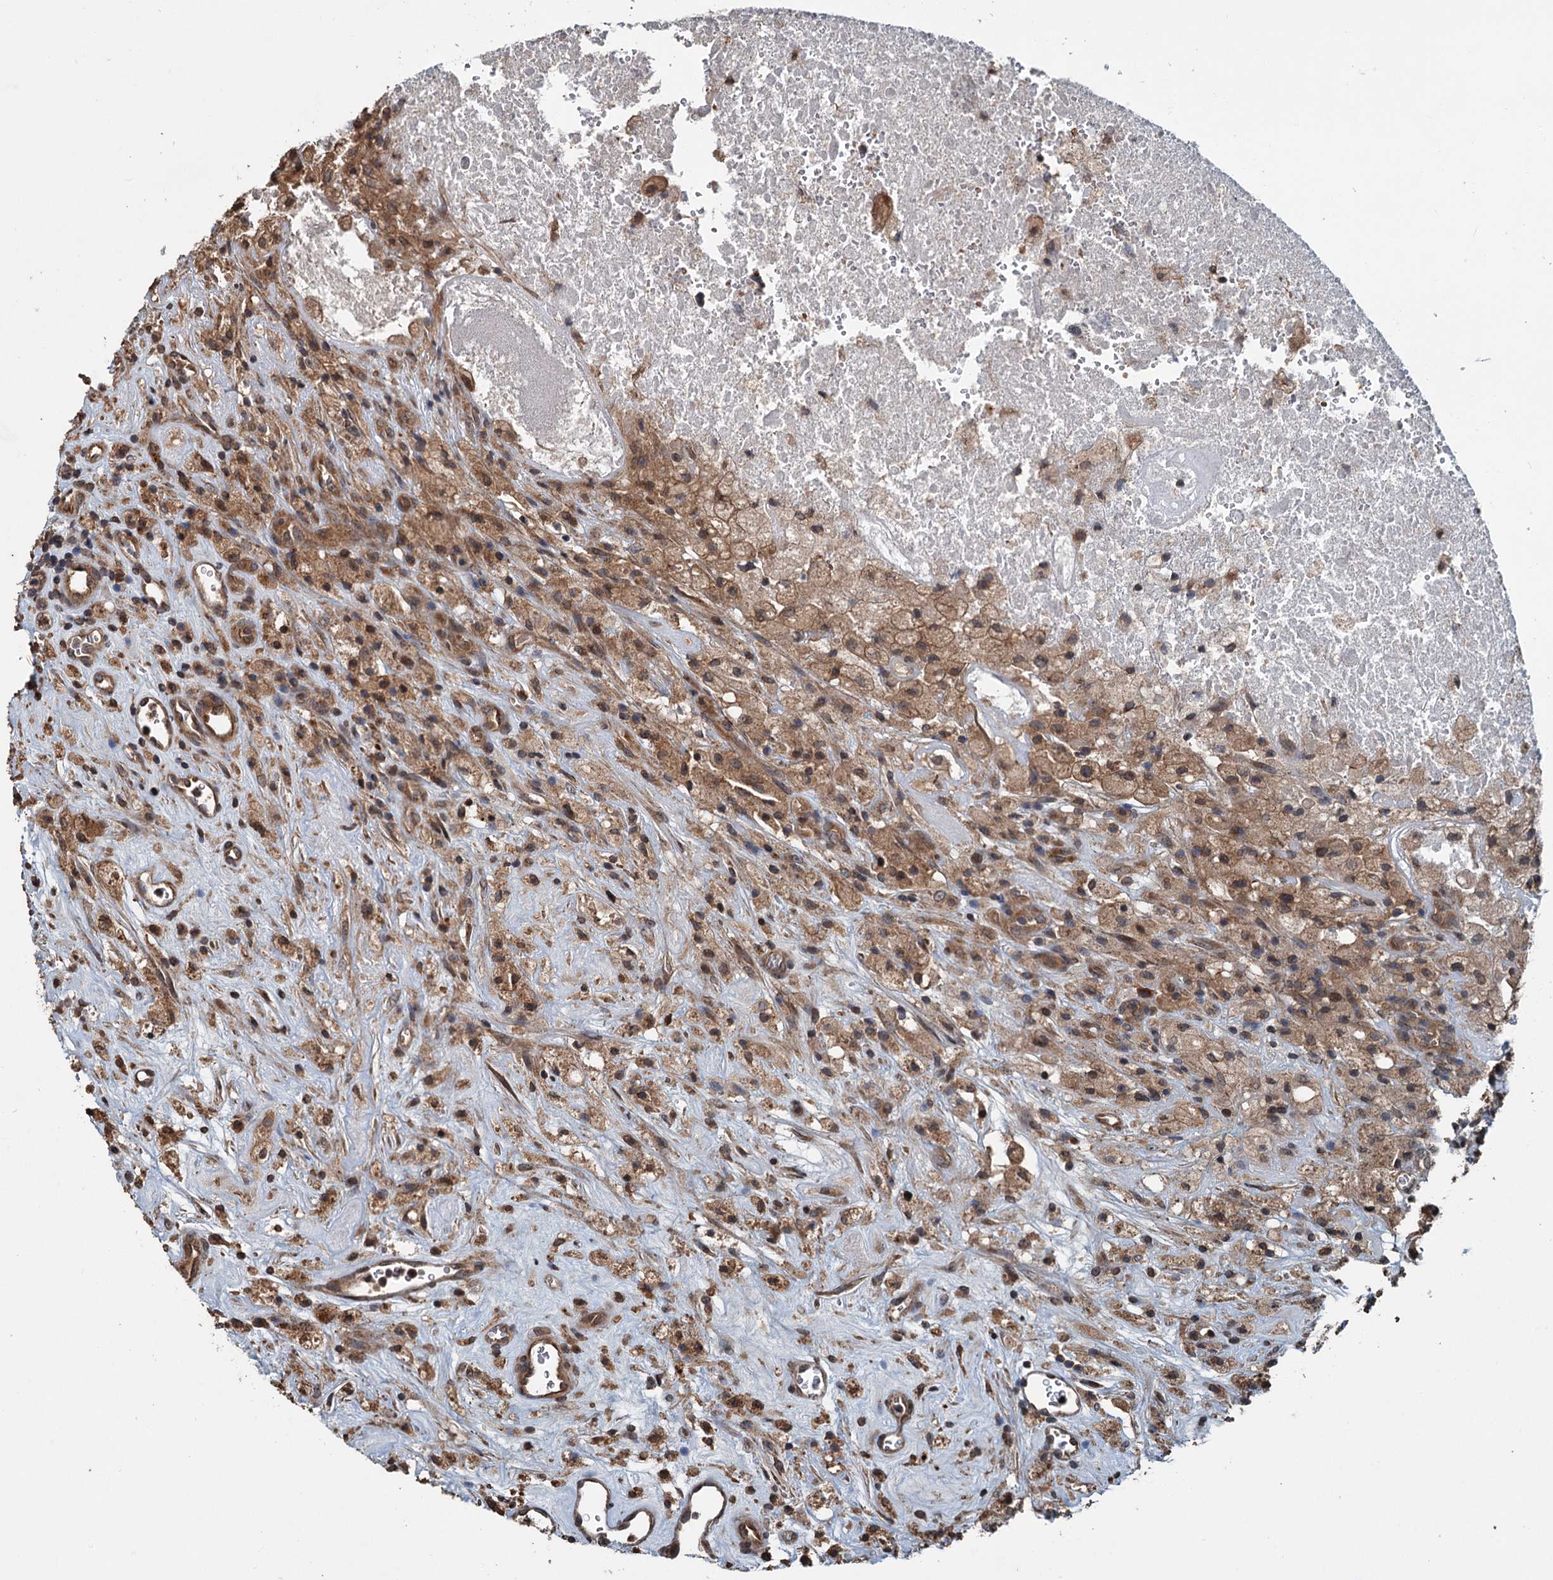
{"staining": {"intensity": "moderate", "quantity": ">75%", "location": "cytoplasmic/membranous"}, "tissue": "glioma", "cell_type": "Tumor cells", "image_type": "cancer", "snomed": [{"axis": "morphology", "description": "Glioma, malignant, High grade"}, {"axis": "topography", "description": "Brain"}], "caption": "Immunohistochemical staining of human malignant glioma (high-grade) shows medium levels of moderate cytoplasmic/membranous protein expression in about >75% of tumor cells.", "gene": "N4BP2L2", "patient": {"sex": "male", "age": 76}}